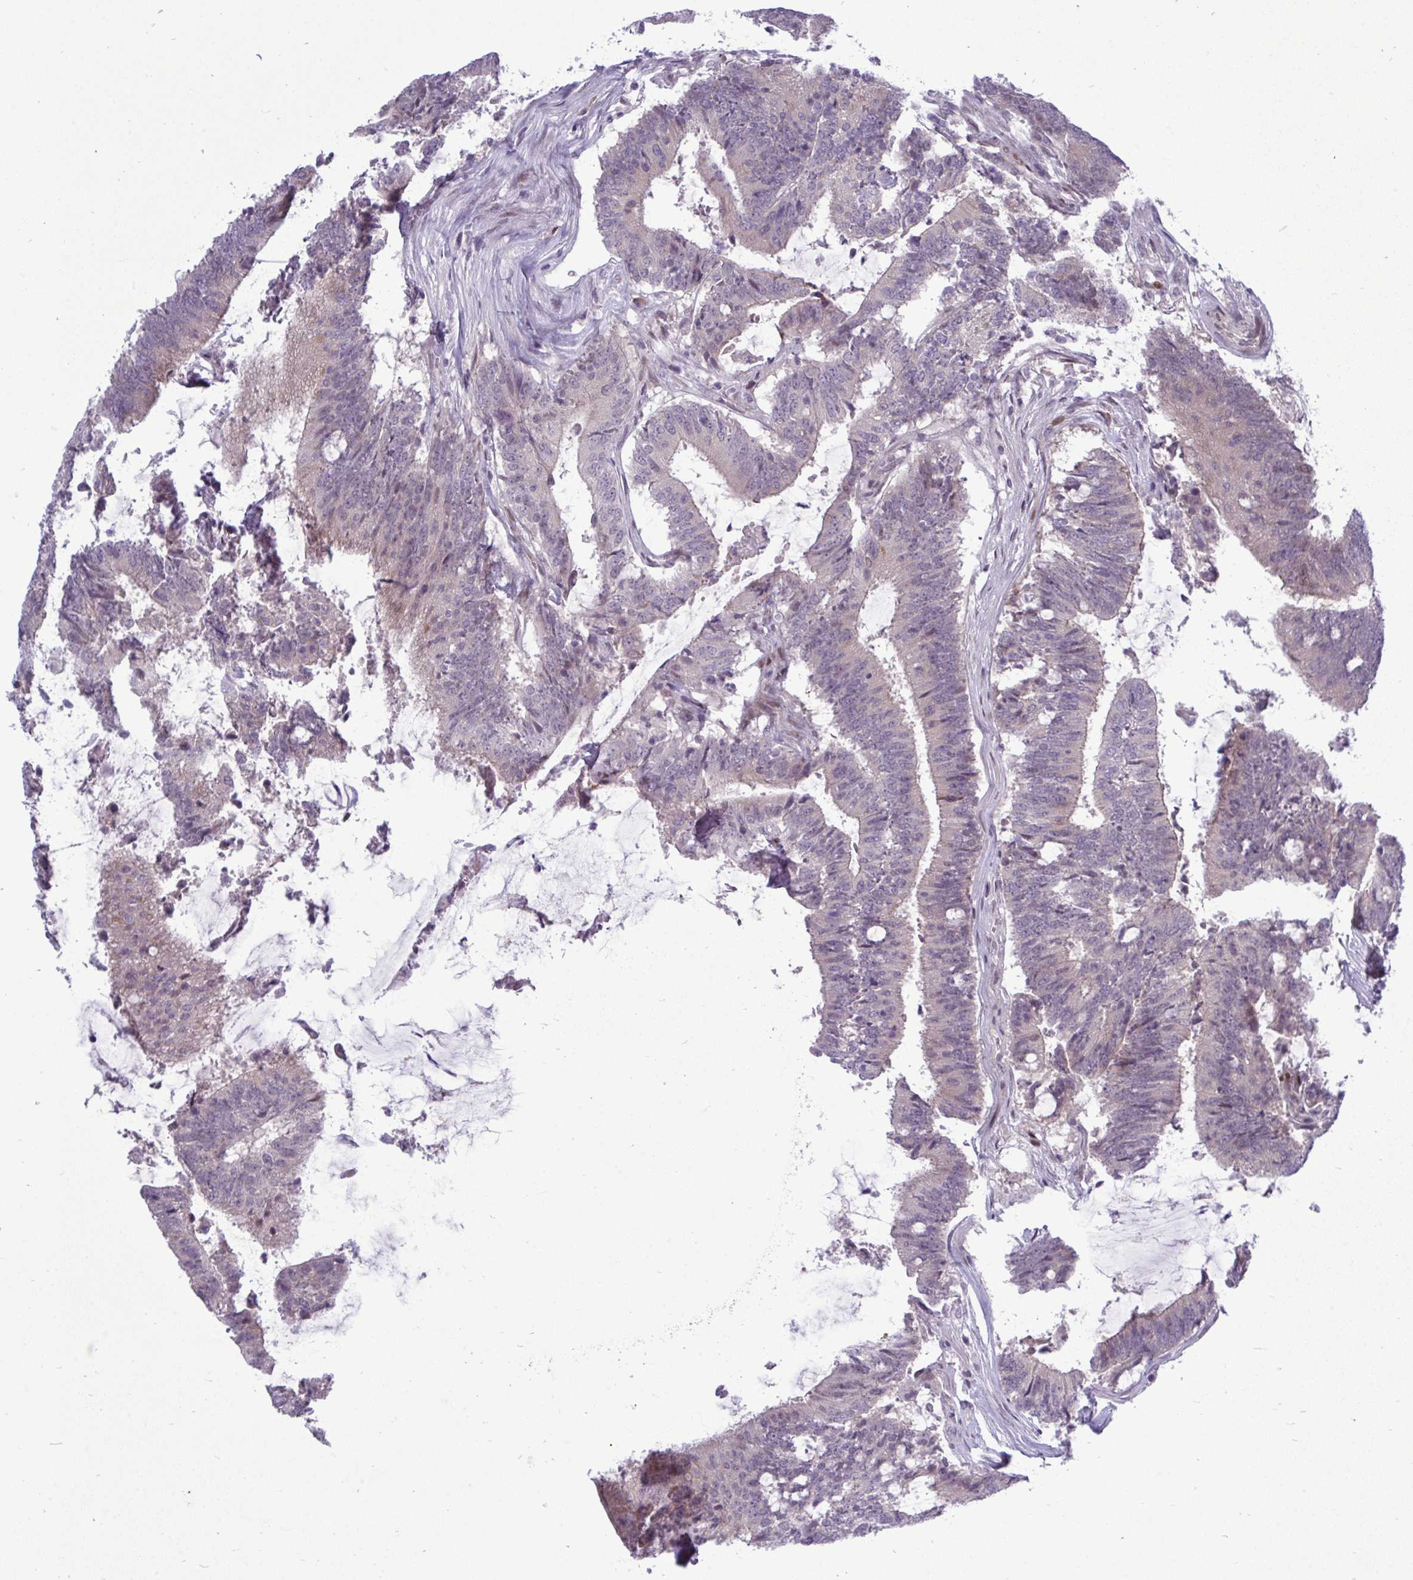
{"staining": {"intensity": "negative", "quantity": "none", "location": "none"}, "tissue": "colorectal cancer", "cell_type": "Tumor cells", "image_type": "cancer", "snomed": [{"axis": "morphology", "description": "Adenocarcinoma, NOS"}, {"axis": "topography", "description": "Colon"}], "caption": "IHC of adenocarcinoma (colorectal) displays no positivity in tumor cells.", "gene": "TAB1", "patient": {"sex": "female", "age": 43}}